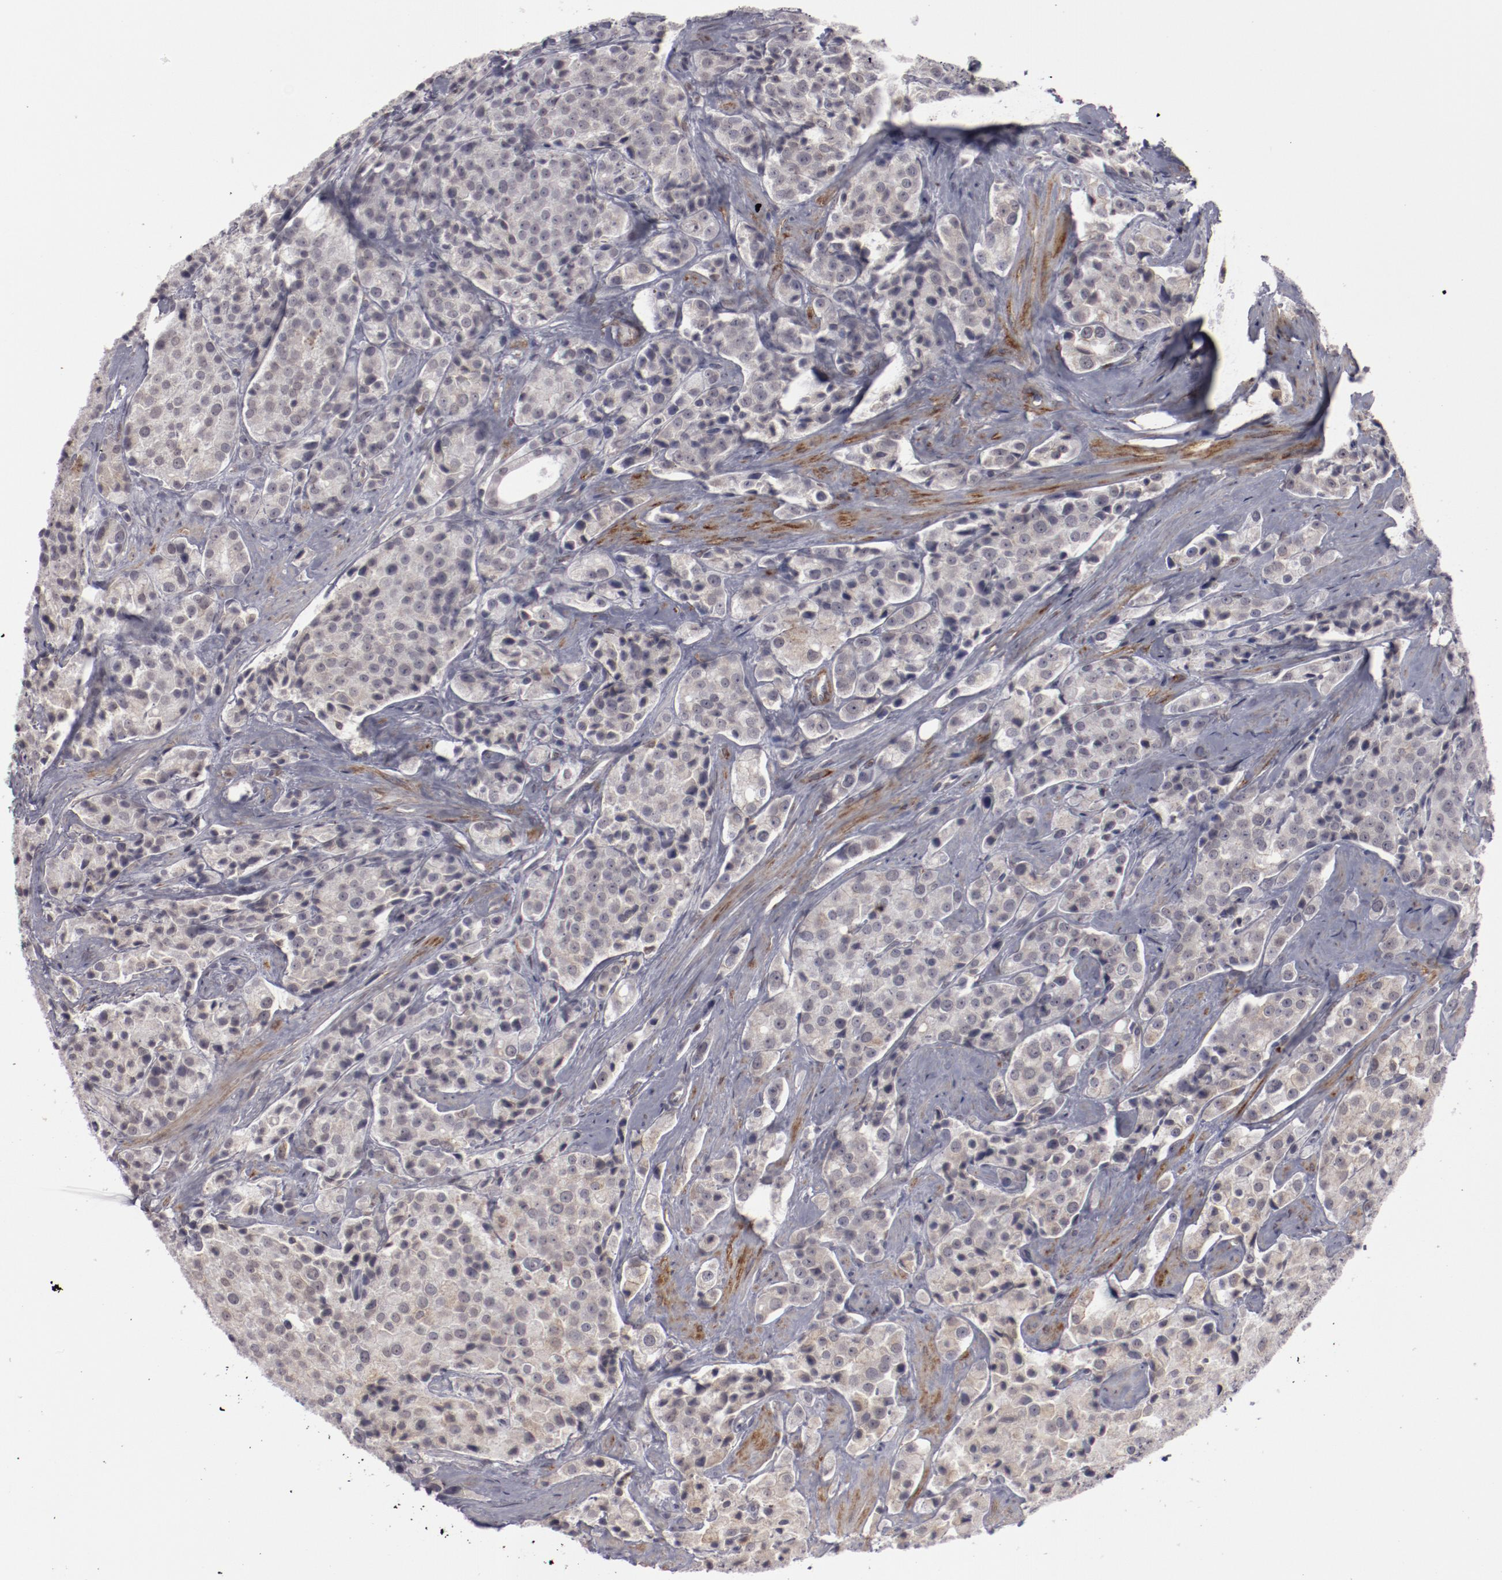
{"staining": {"intensity": "negative", "quantity": "none", "location": "none"}, "tissue": "prostate cancer", "cell_type": "Tumor cells", "image_type": "cancer", "snomed": [{"axis": "morphology", "description": "Adenocarcinoma, Medium grade"}, {"axis": "topography", "description": "Prostate"}], "caption": "Tumor cells are negative for brown protein staining in prostate adenocarcinoma (medium-grade).", "gene": "LEF1", "patient": {"sex": "male", "age": 70}}